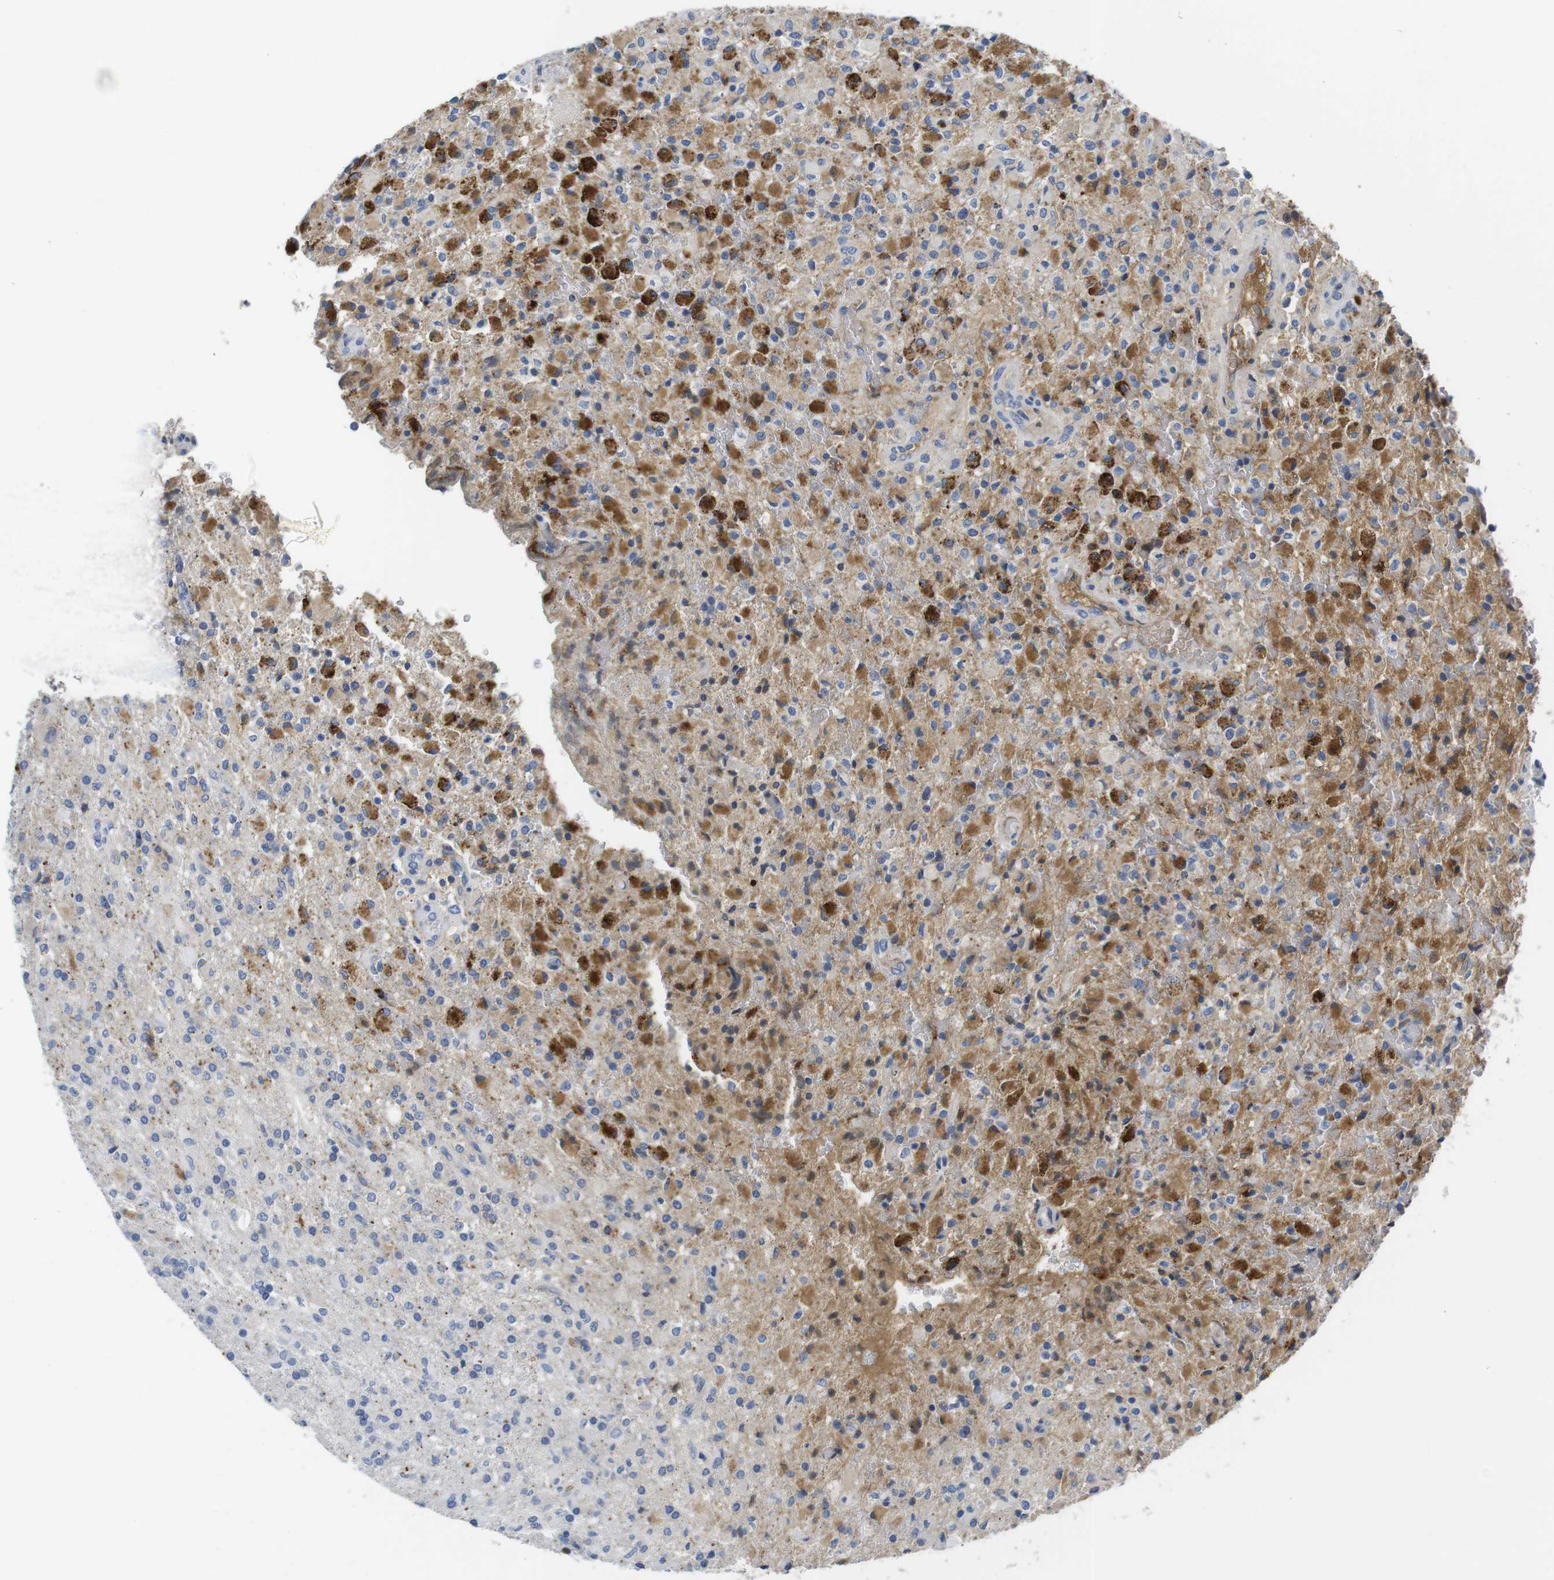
{"staining": {"intensity": "moderate", "quantity": ">75%", "location": "cytoplasmic/membranous"}, "tissue": "glioma", "cell_type": "Tumor cells", "image_type": "cancer", "snomed": [{"axis": "morphology", "description": "Glioma, malignant, High grade"}, {"axis": "topography", "description": "Brain"}], "caption": "Malignant high-grade glioma was stained to show a protein in brown. There is medium levels of moderate cytoplasmic/membranous staining in about >75% of tumor cells.", "gene": "IGKC", "patient": {"sex": "male", "age": 71}}